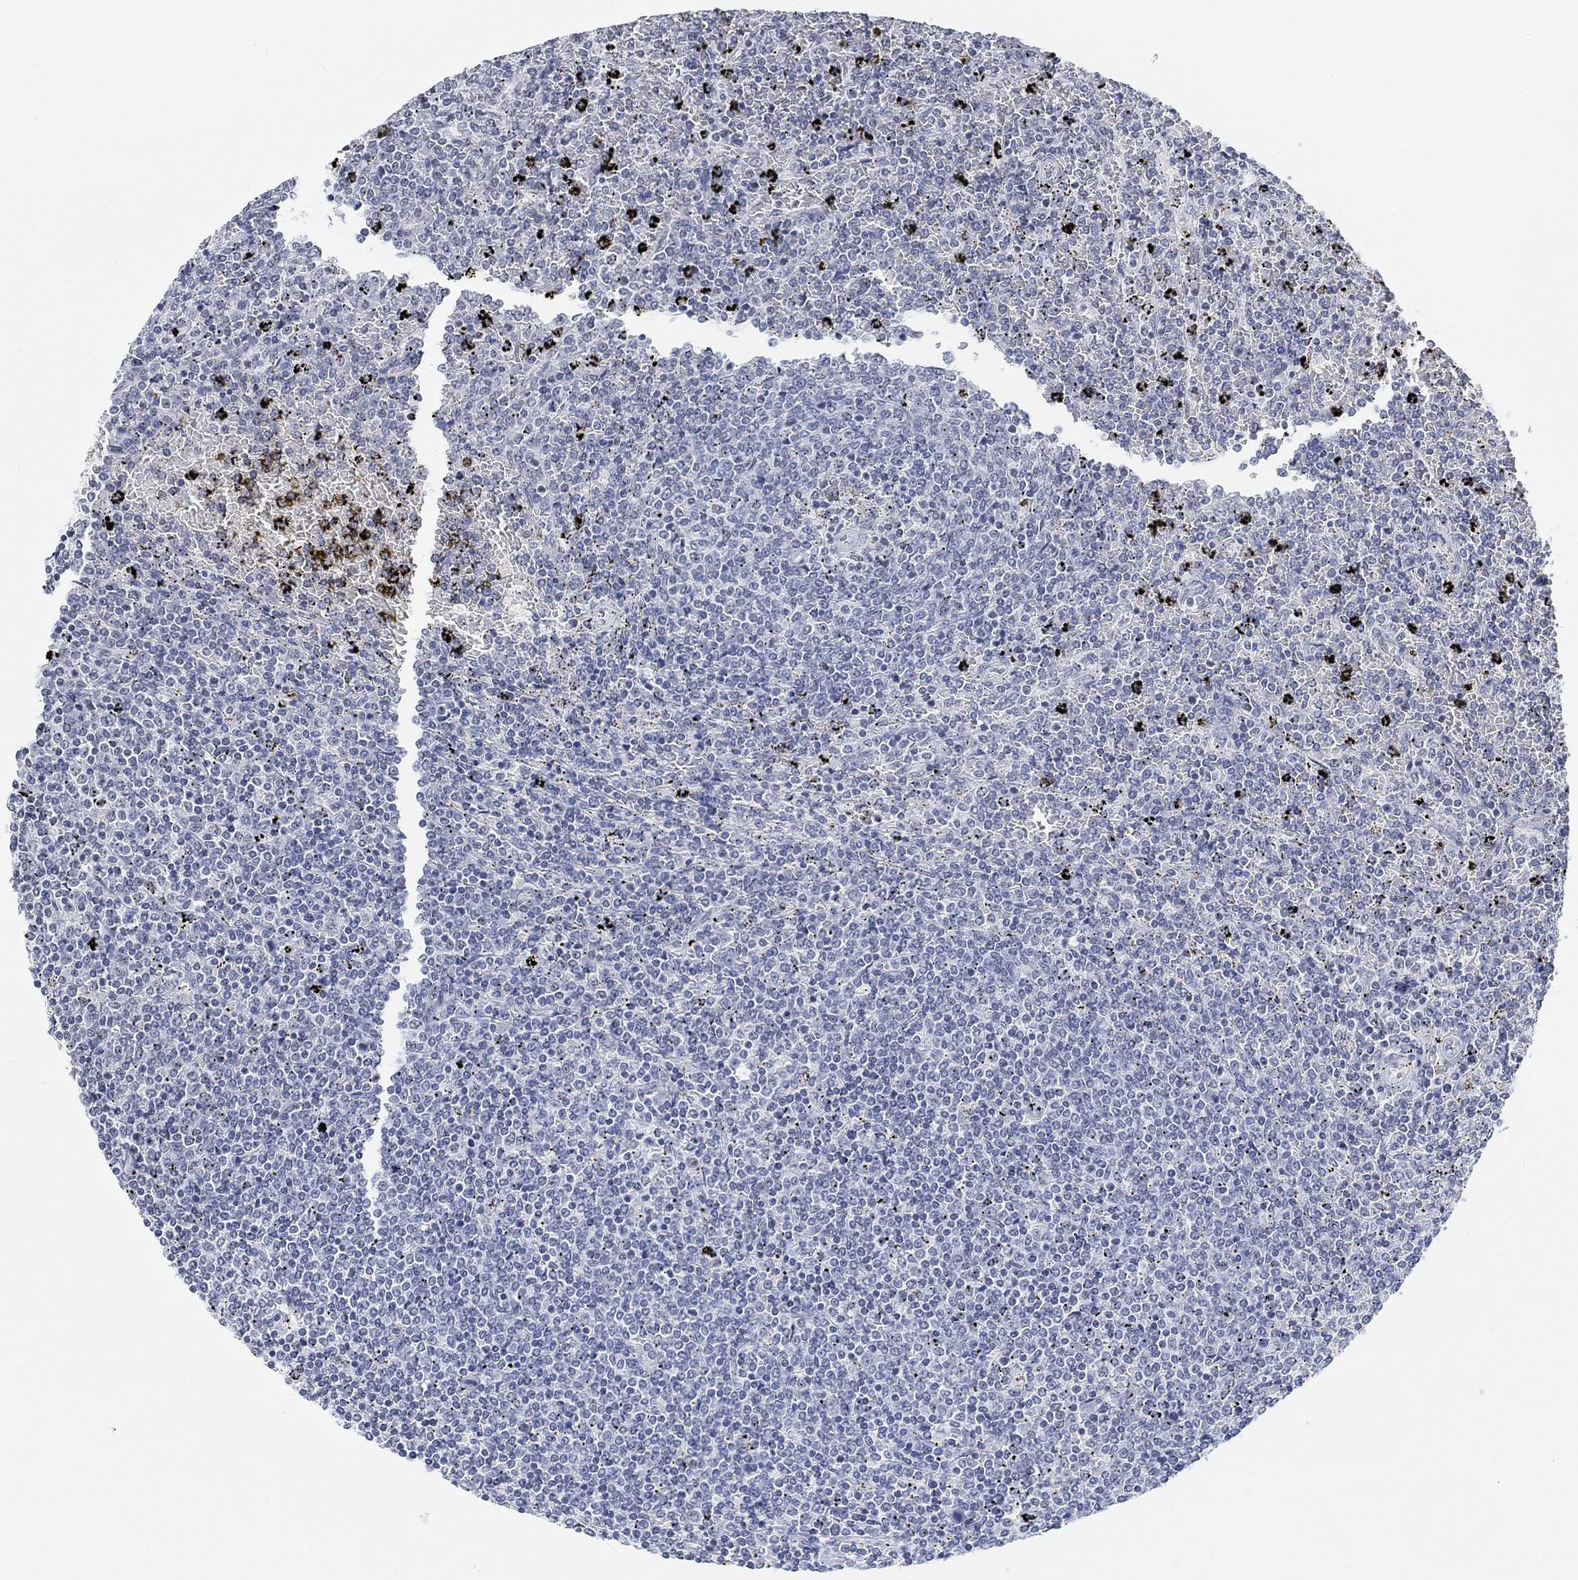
{"staining": {"intensity": "negative", "quantity": "none", "location": "none"}, "tissue": "lymphoma", "cell_type": "Tumor cells", "image_type": "cancer", "snomed": [{"axis": "morphology", "description": "Malignant lymphoma, non-Hodgkin's type, Low grade"}, {"axis": "topography", "description": "Spleen"}], "caption": "Immunohistochemical staining of human lymphoma demonstrates no significant expression in tumor cells.", "gene": "PURG", "patient": {"sex": "female", "age": 77}}